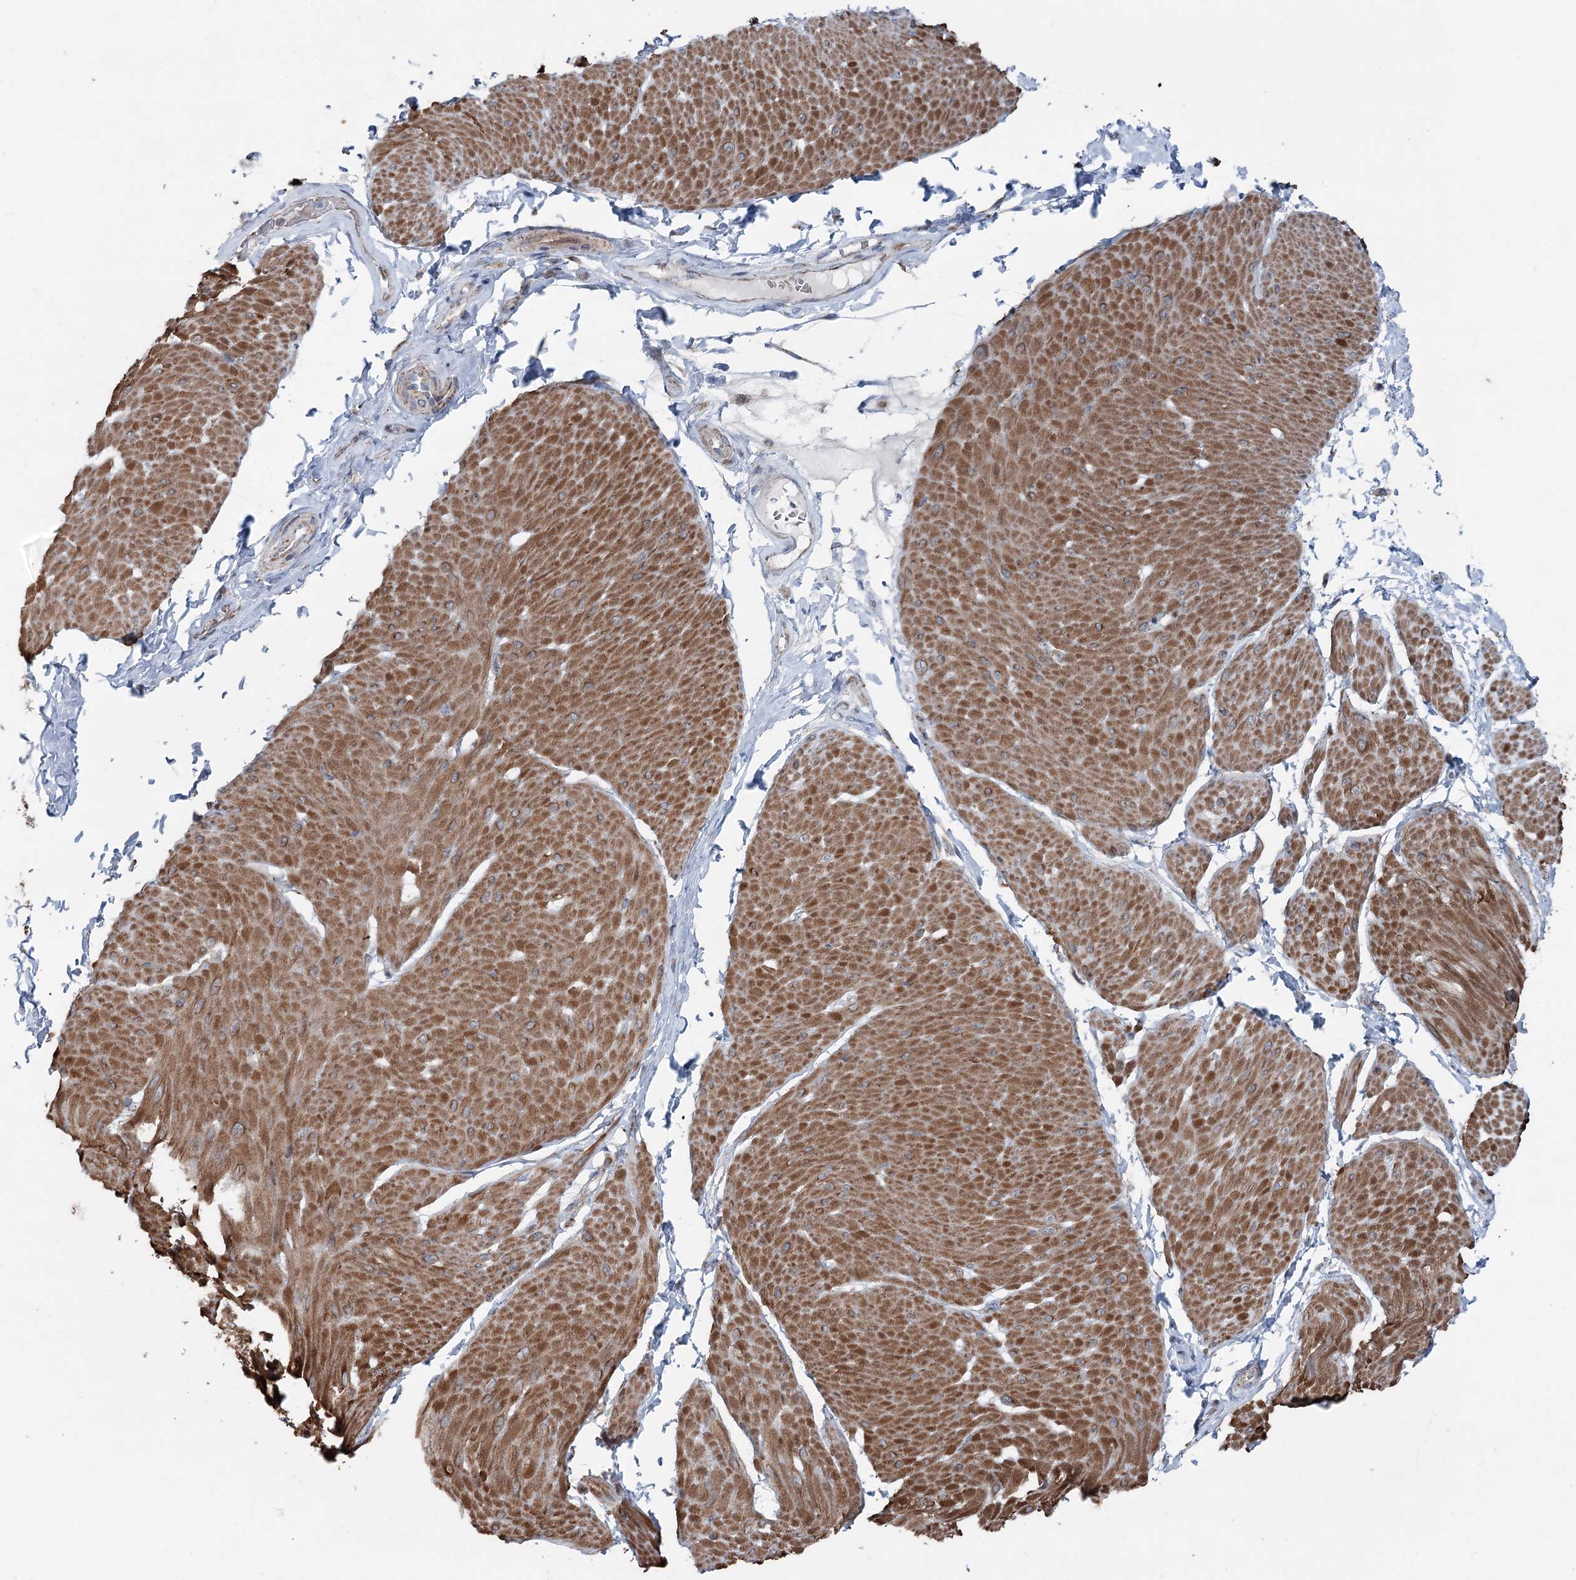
{"staining": {"intensity": "moderate", "quantity": ">75%", "location": "cytoplasmic/membranous"}, "tissue": "smooth muscle", "cell_type": "Smooth muscle cells", "image_type": "normal", "snomed": [{"axis": "morphology", "description": "Urothelial carcinoma, High grade"}, {"axis": "topography", "description": "Urinary bladder"}], "caption": "A medium amount of moderate cytoplasmic/membranous staining is identified in approximately >75% of smooth muscle cells in benign smooth muscle.", "gene": "UCN3", "patient": {"sex": "male", "age": 46}}